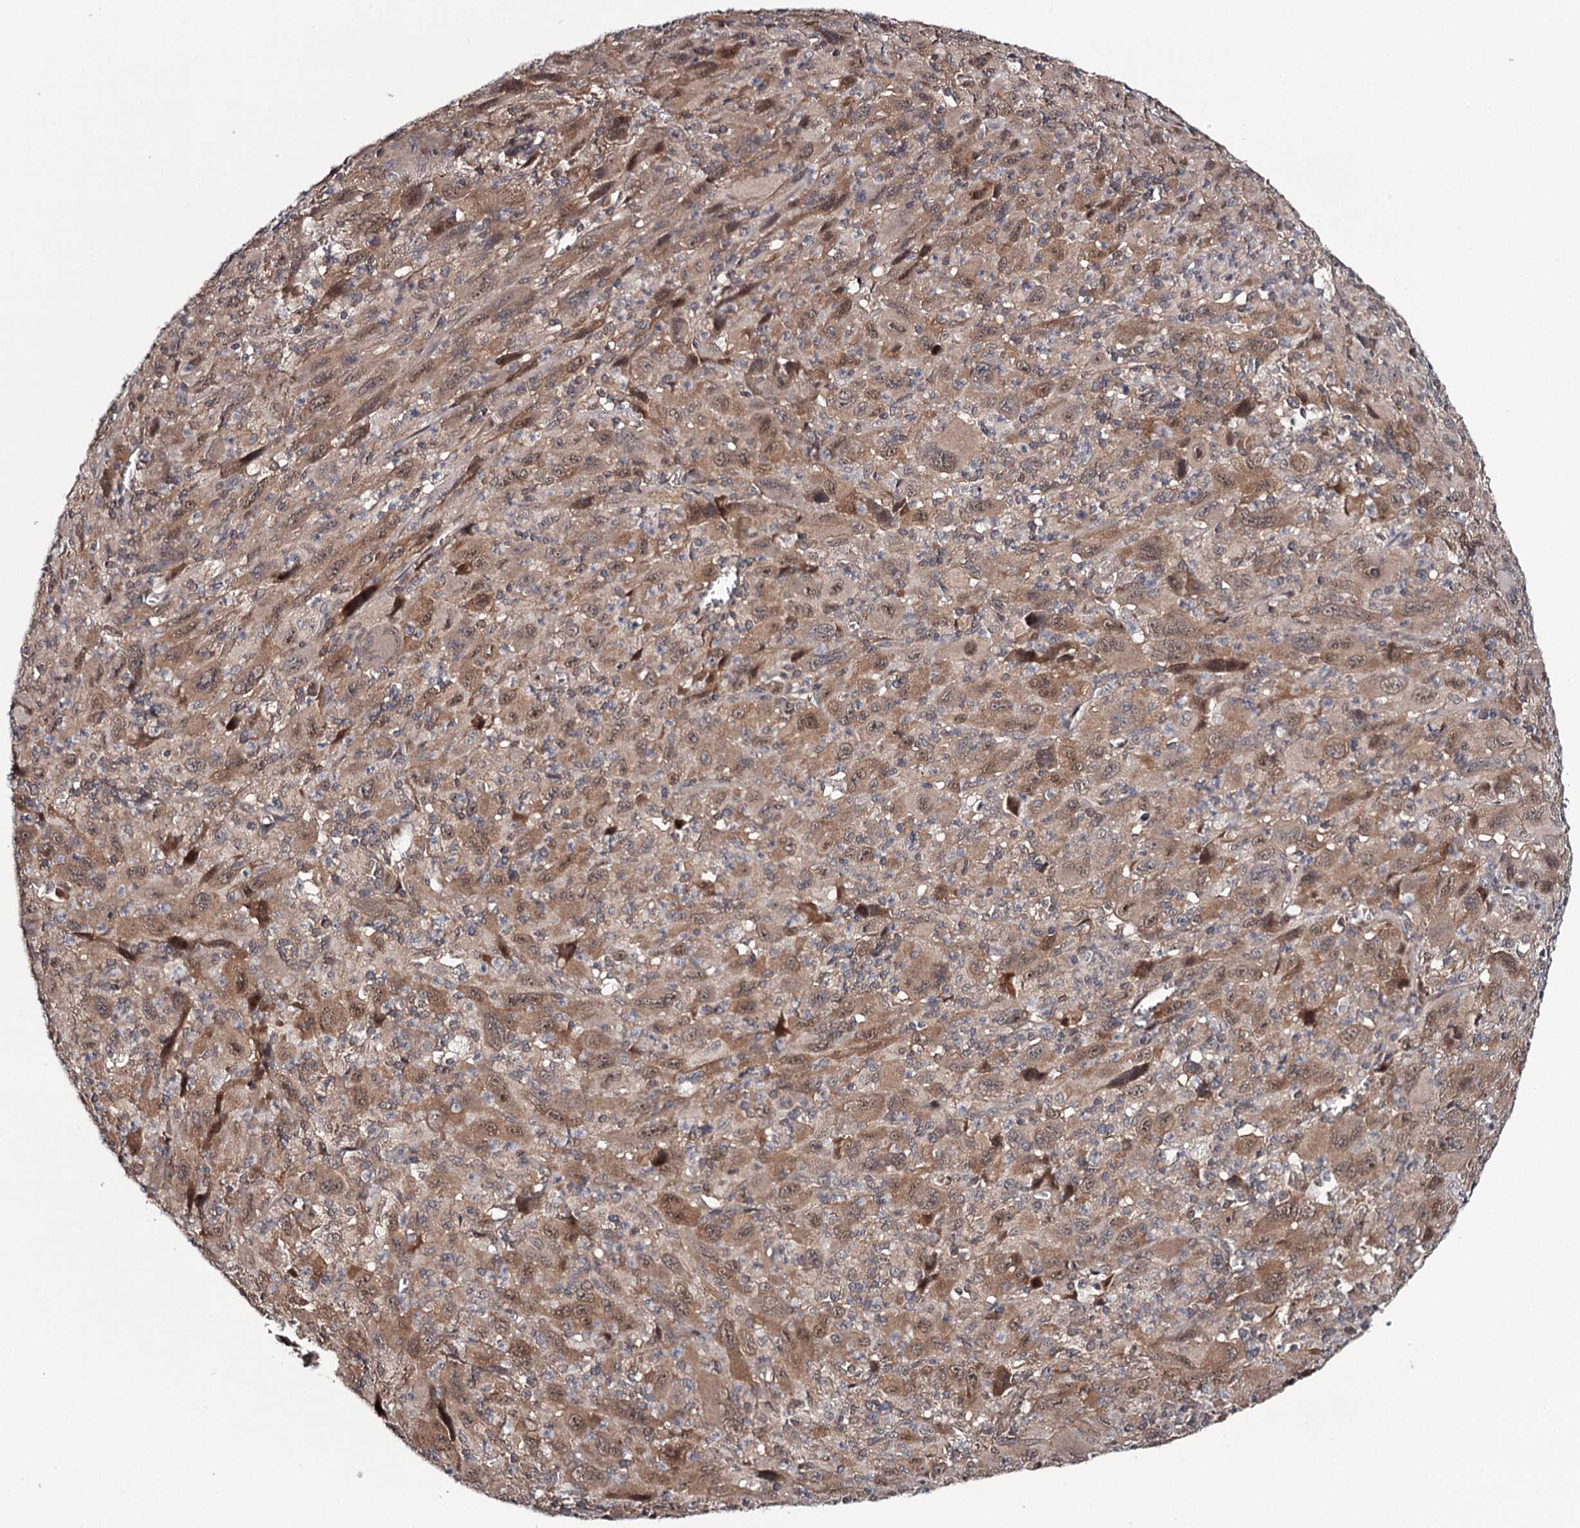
{"staining": {"intensity": "moderate", "quantity": ">75%", "location": "cytoplasmic/membranous,nuclear"}, "tissue": "melanoma", "cell_type": "Tumor cells", "image_type": "cancer", "snomed": [{"axis": "morphology", "description": "Malignant melanoma, Metastatic site"}, {"axis": "topography", "description": "Skin"}], "caption": "IHC photomicrograph of neoplastic tissue: melanoma stained using immunohistochemistry (IHC) demonstrates medium levels of moderate protein expression localized specifically in the cytoplasmic/membranous and nuclear of tumor cells, appearing as a cytoplasmic/membranous and nuclear brown color.", "gene": "GTSF1", "patient": {"sex": "female", "age": 56}}